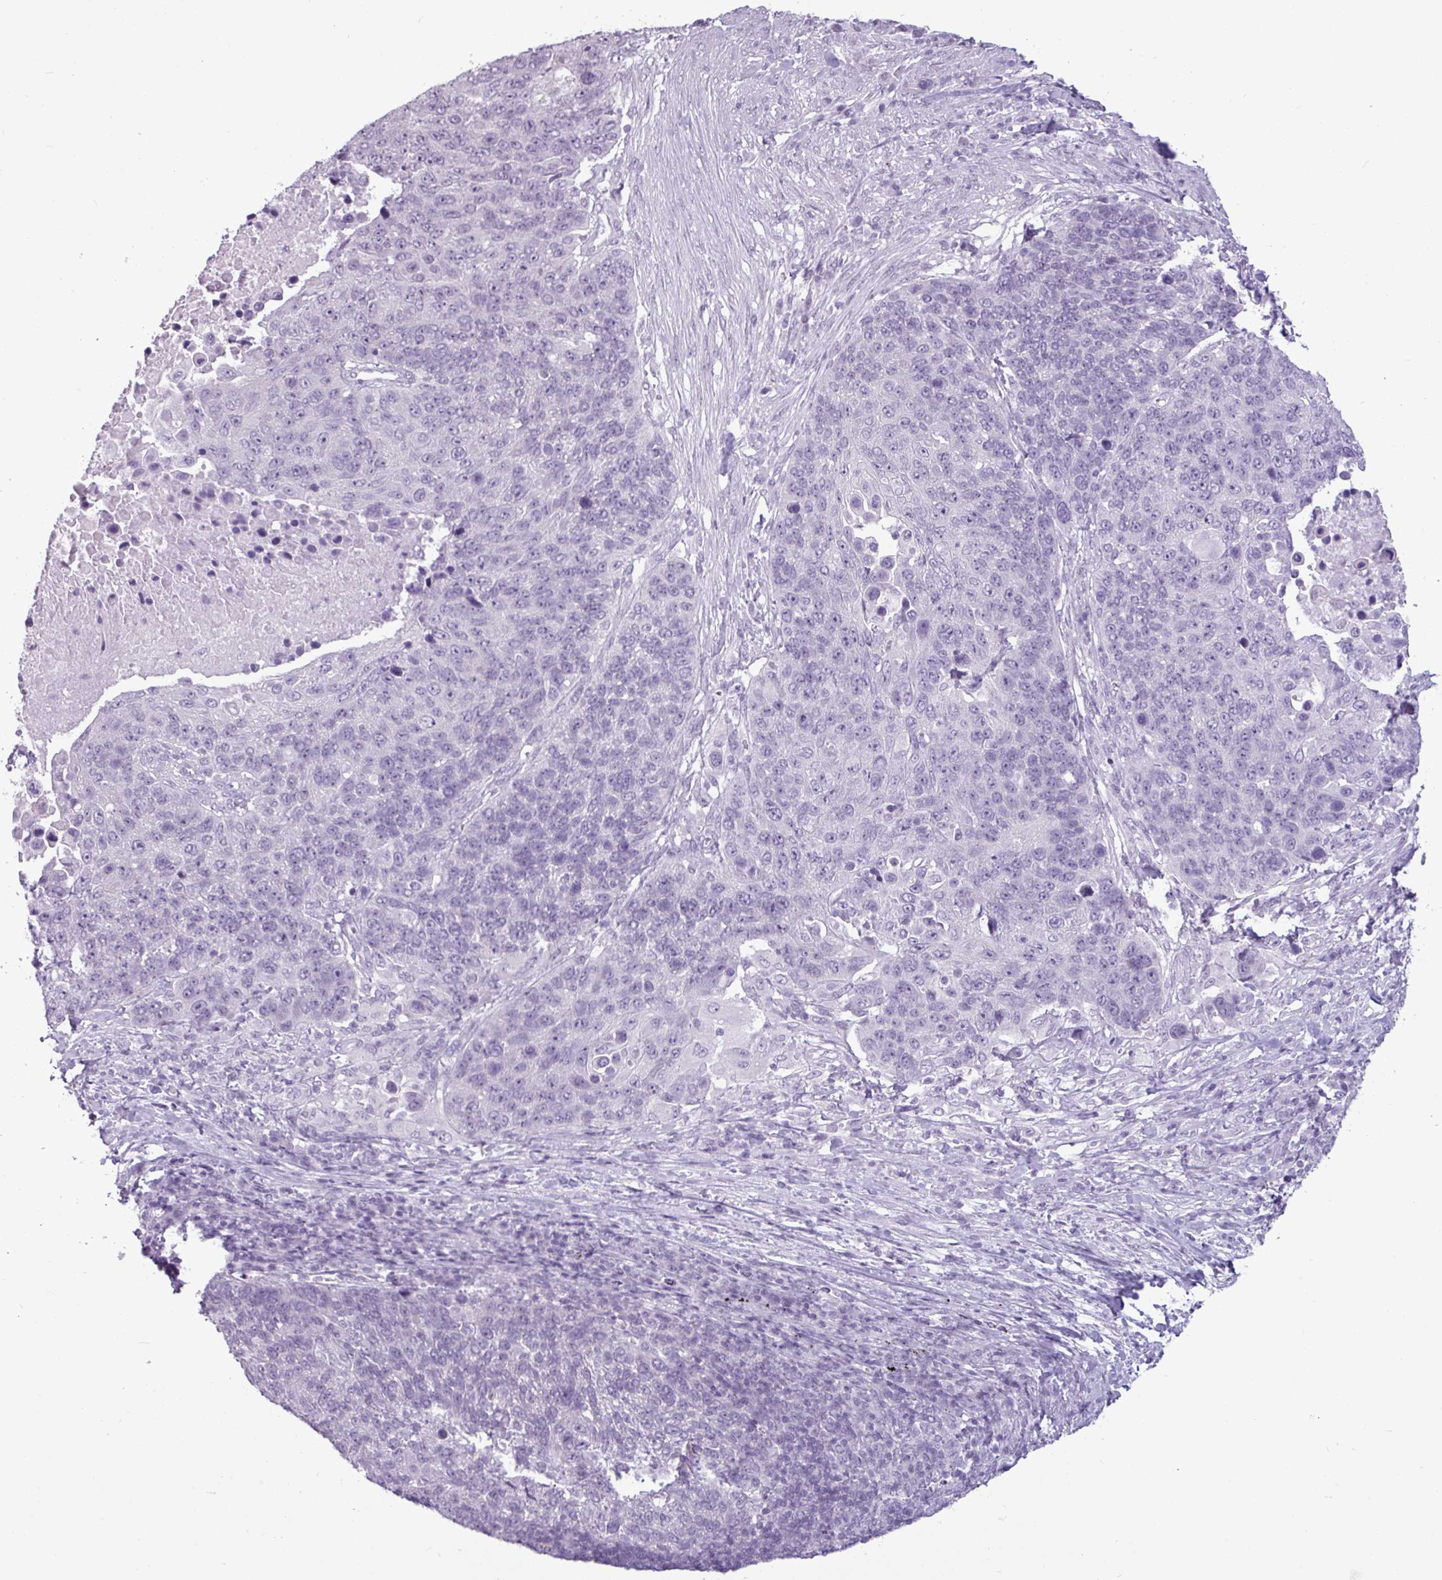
{"staining": {"intensity": "negative", "quantity": "none", "location": "none"}, "tissue": "lung cancer", "cell_type": "Tumor cells", "image_type": "cancer", "snomed": [{"axis": "morphology", "description": "Normal tissue, NOS"}, {"axis": "morphology", "description": "Squamous cell carcinoma, NOS"}, {"axis": "topography", "description": "Lymph node"}, {"axis": "topography", "description": "Lung"}], "caption": "Immunohistochemical staining of human lung squamous cell carcinoma displays no significant staining in tumor cells.", "gene": "AMY2A", "patient": {"sex": "male", "age": 66}}